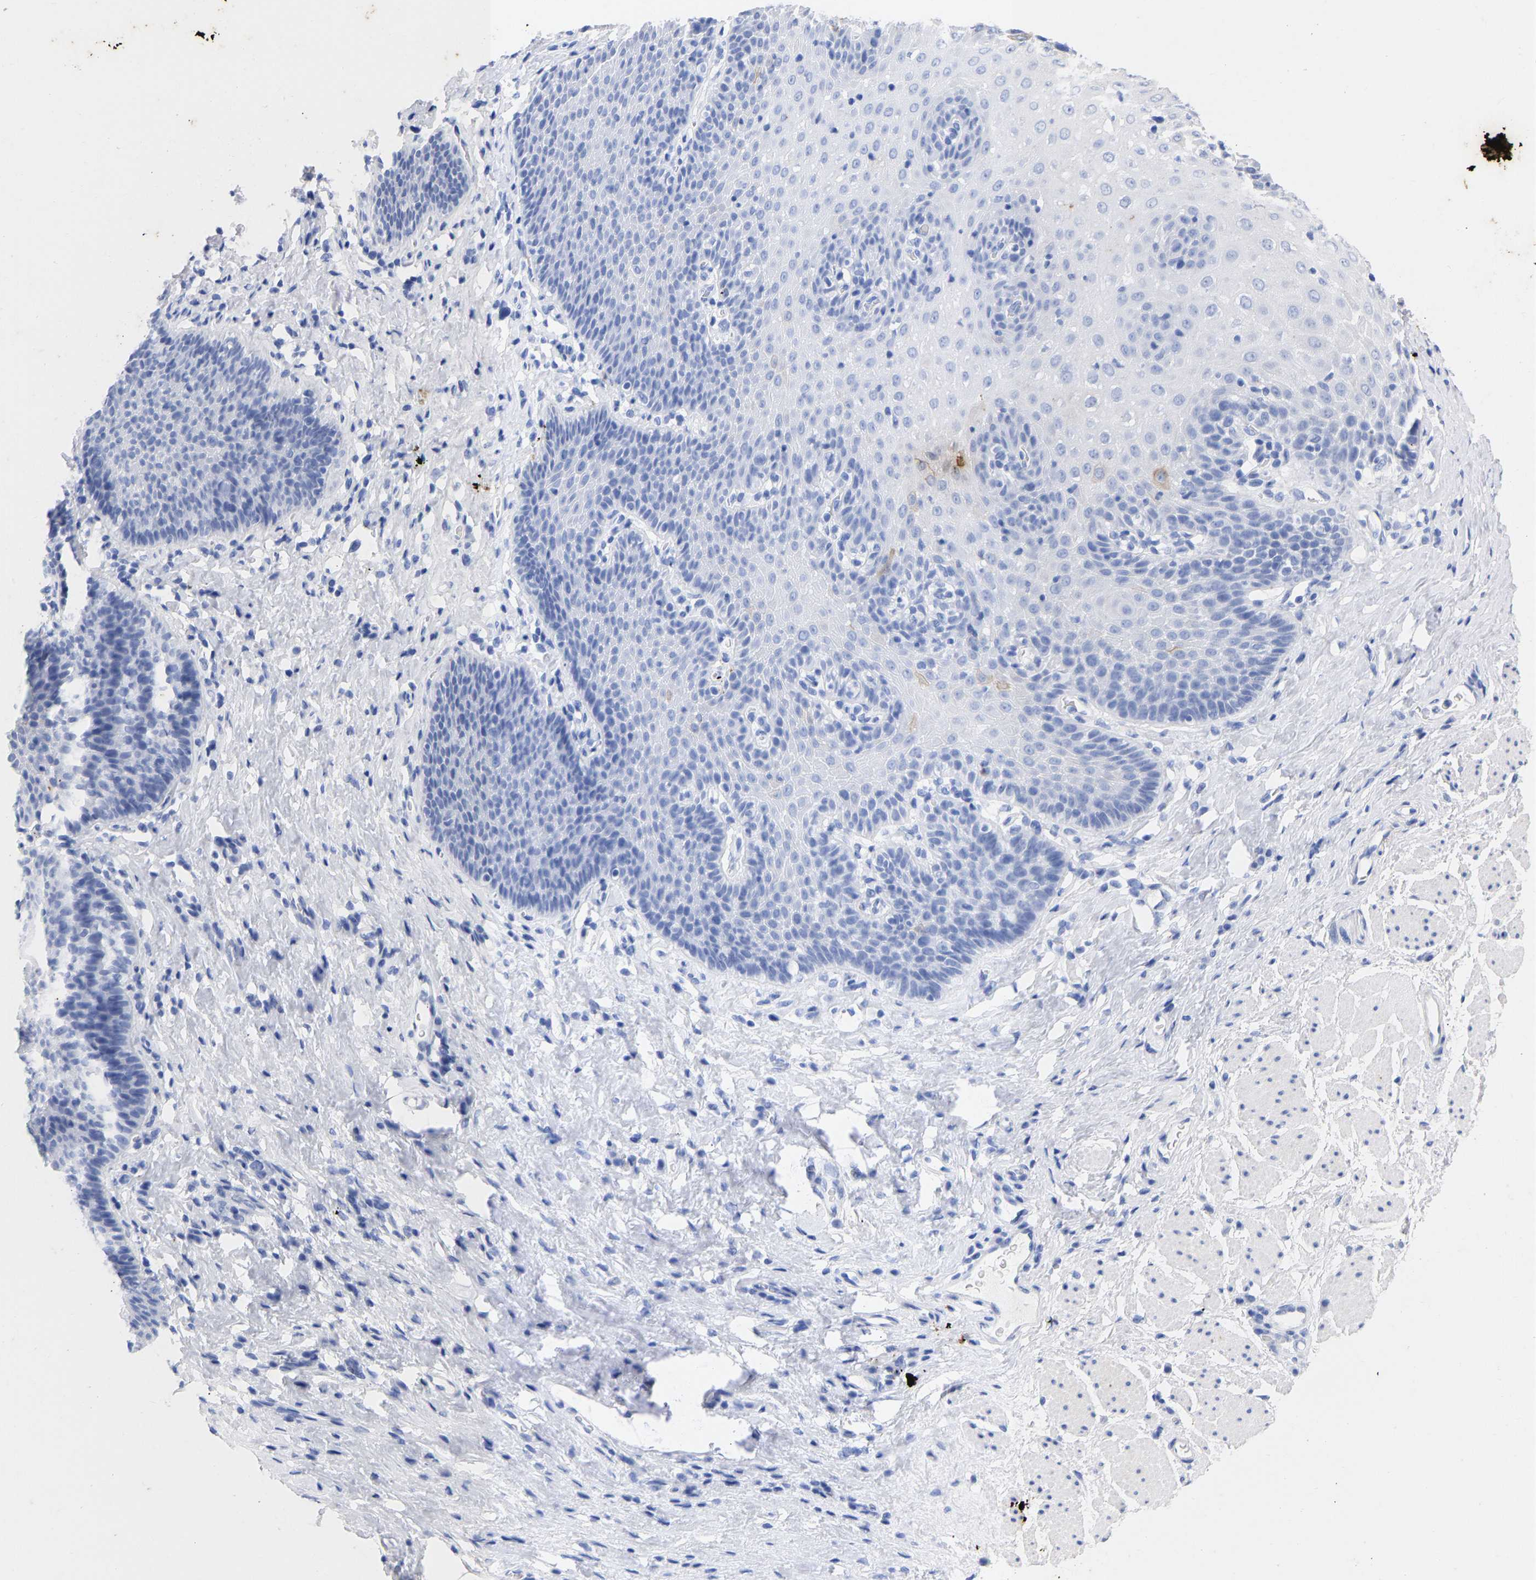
{"staining": {"intensity": "strong", "quantity": "<25%", "location": "cytoplasmic/membranous"}, "tissue": "esophagus", "cell_type": "Squamous epithelial cells", "image_type": "normal", "snomed": [{"axis": "morphology", "description": "Normal tissue, NOS"}, {"axis": "topography", "description": "Esophagus"}], "caption": "Human esophagus stained for a protein (brown) demonstrates strong cytoplasmic/membranous positive positivity in approximately <25% of squamous epithelial cells.", "gene": "KRT1", "patient": {"sex": "female", "age": 61}}